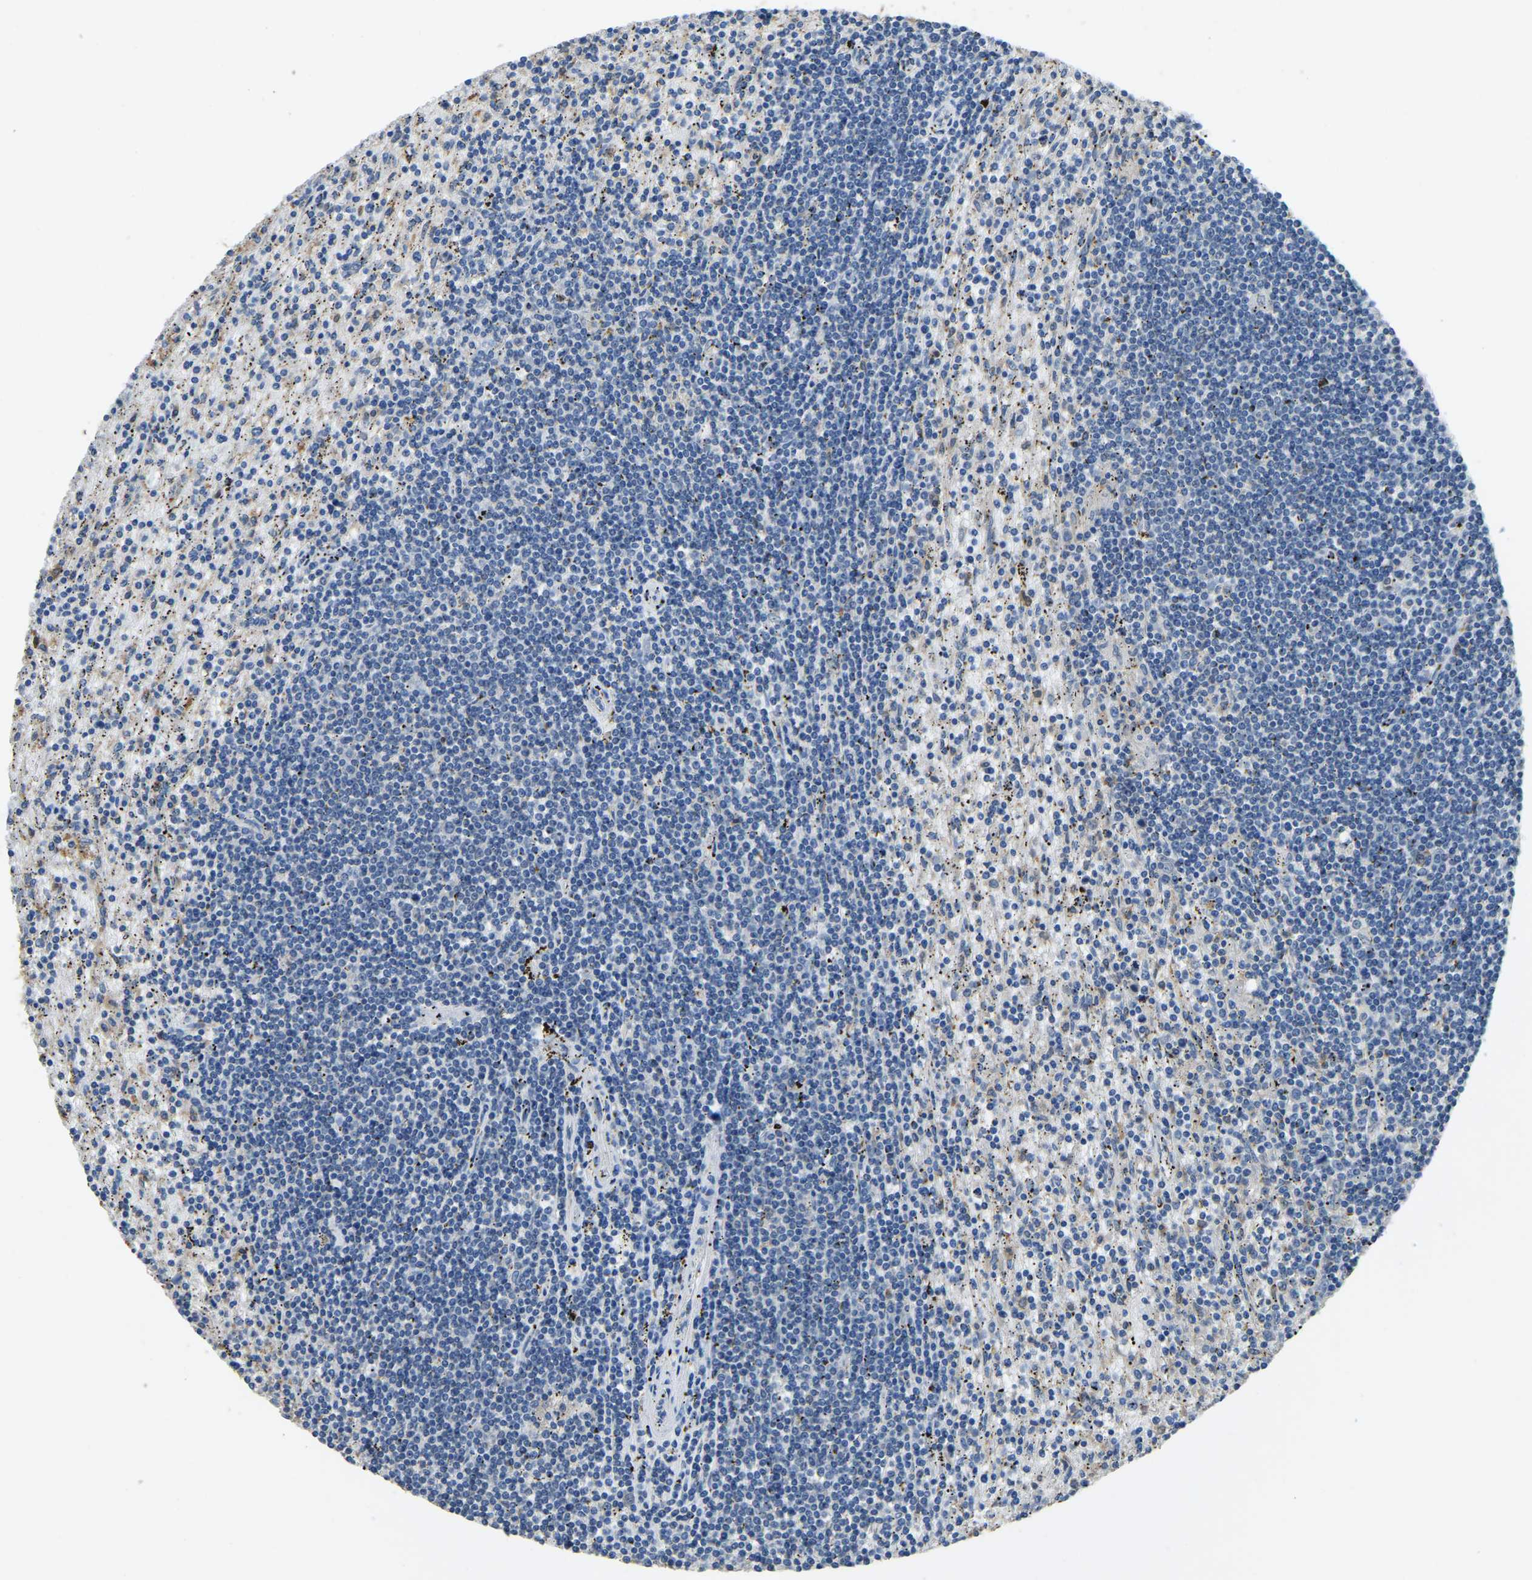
{"staining": {"intensity": "negative", "quantity": "none", "location": "none"}, "tissue": "lymphoma", "cell_type": "Tumor cells", "image_type": "cancer", "snomed": [{"axis": "morphology", "description": "Malignant lymphoma, non-Hodgkin's type, Low grade"}, {"axis": "topography", "description": "Spleen"}], "caption": "This is an immunohistochemistry histopathology image of low-grade malignant lymphoma, non-Hodgkin's type. There is no expression in tumor cells.", "gene": "NANS", "patient": {"sex": "male", "age": 76}}